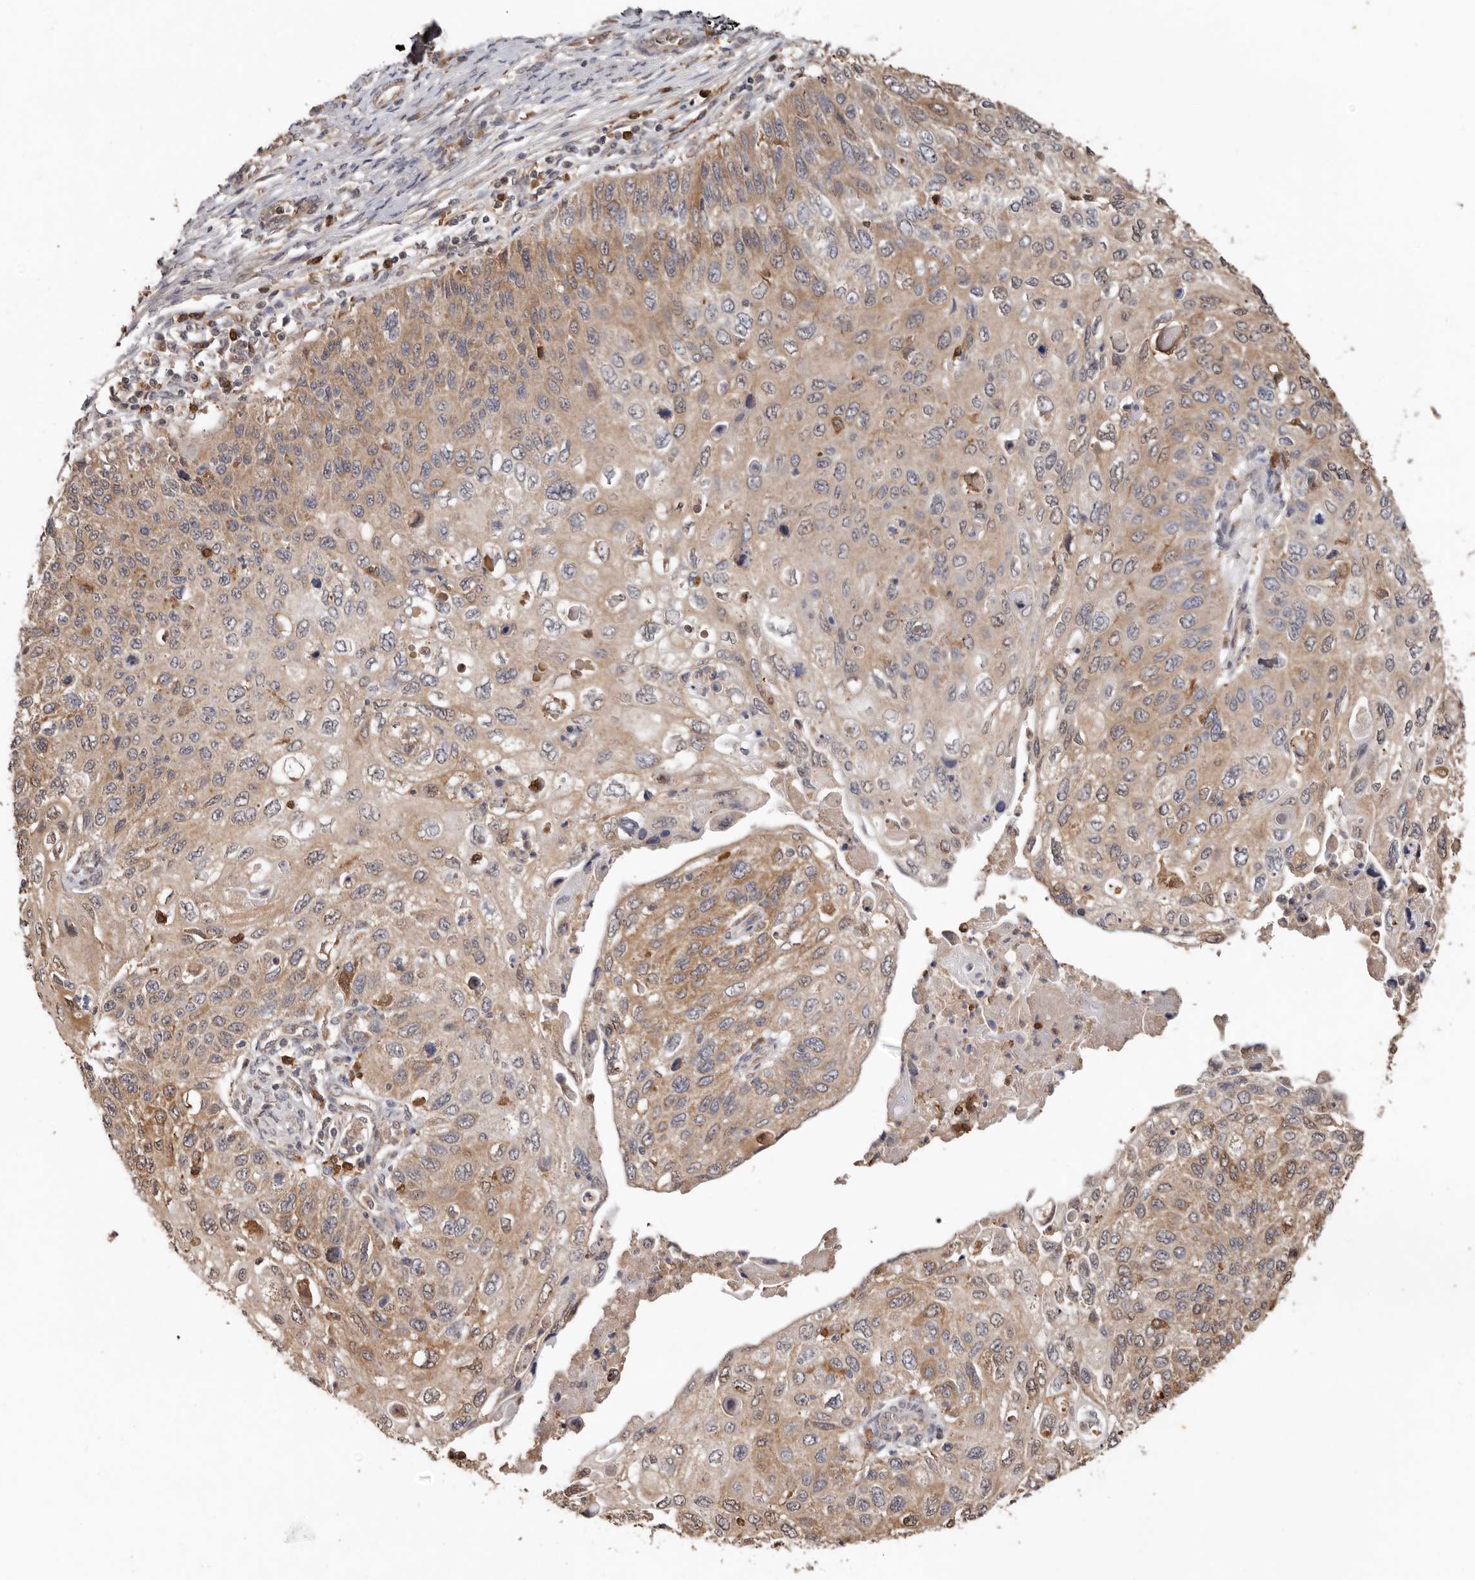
{"staining": {"intensity": "moderate", "quantity": ">75%", "location": "cytoplasmic/membranous"}, "tissue": "cervical cancer", "cell_type": "Tumor cells", "image_type": "cancer", "snomed": [{"axis": "morphology", "description": "Squamous cell carcinoma, NOS"}, {"axis": "topography", "description": "Cervix"}], "caption": "High-magnification brightfield microscopy of cervical cancer stained with DAB (brown) and counterstained with hematoxylin (blue). tumor cells exhibit moderate cytoplasmic/membranous expression is appreciated in approximately>75% of cells. The protein is shown in brown color, while the nuclei are stained blue.", "gene": "RSPO2", "patient": {"sex": "female", "age": 70}}